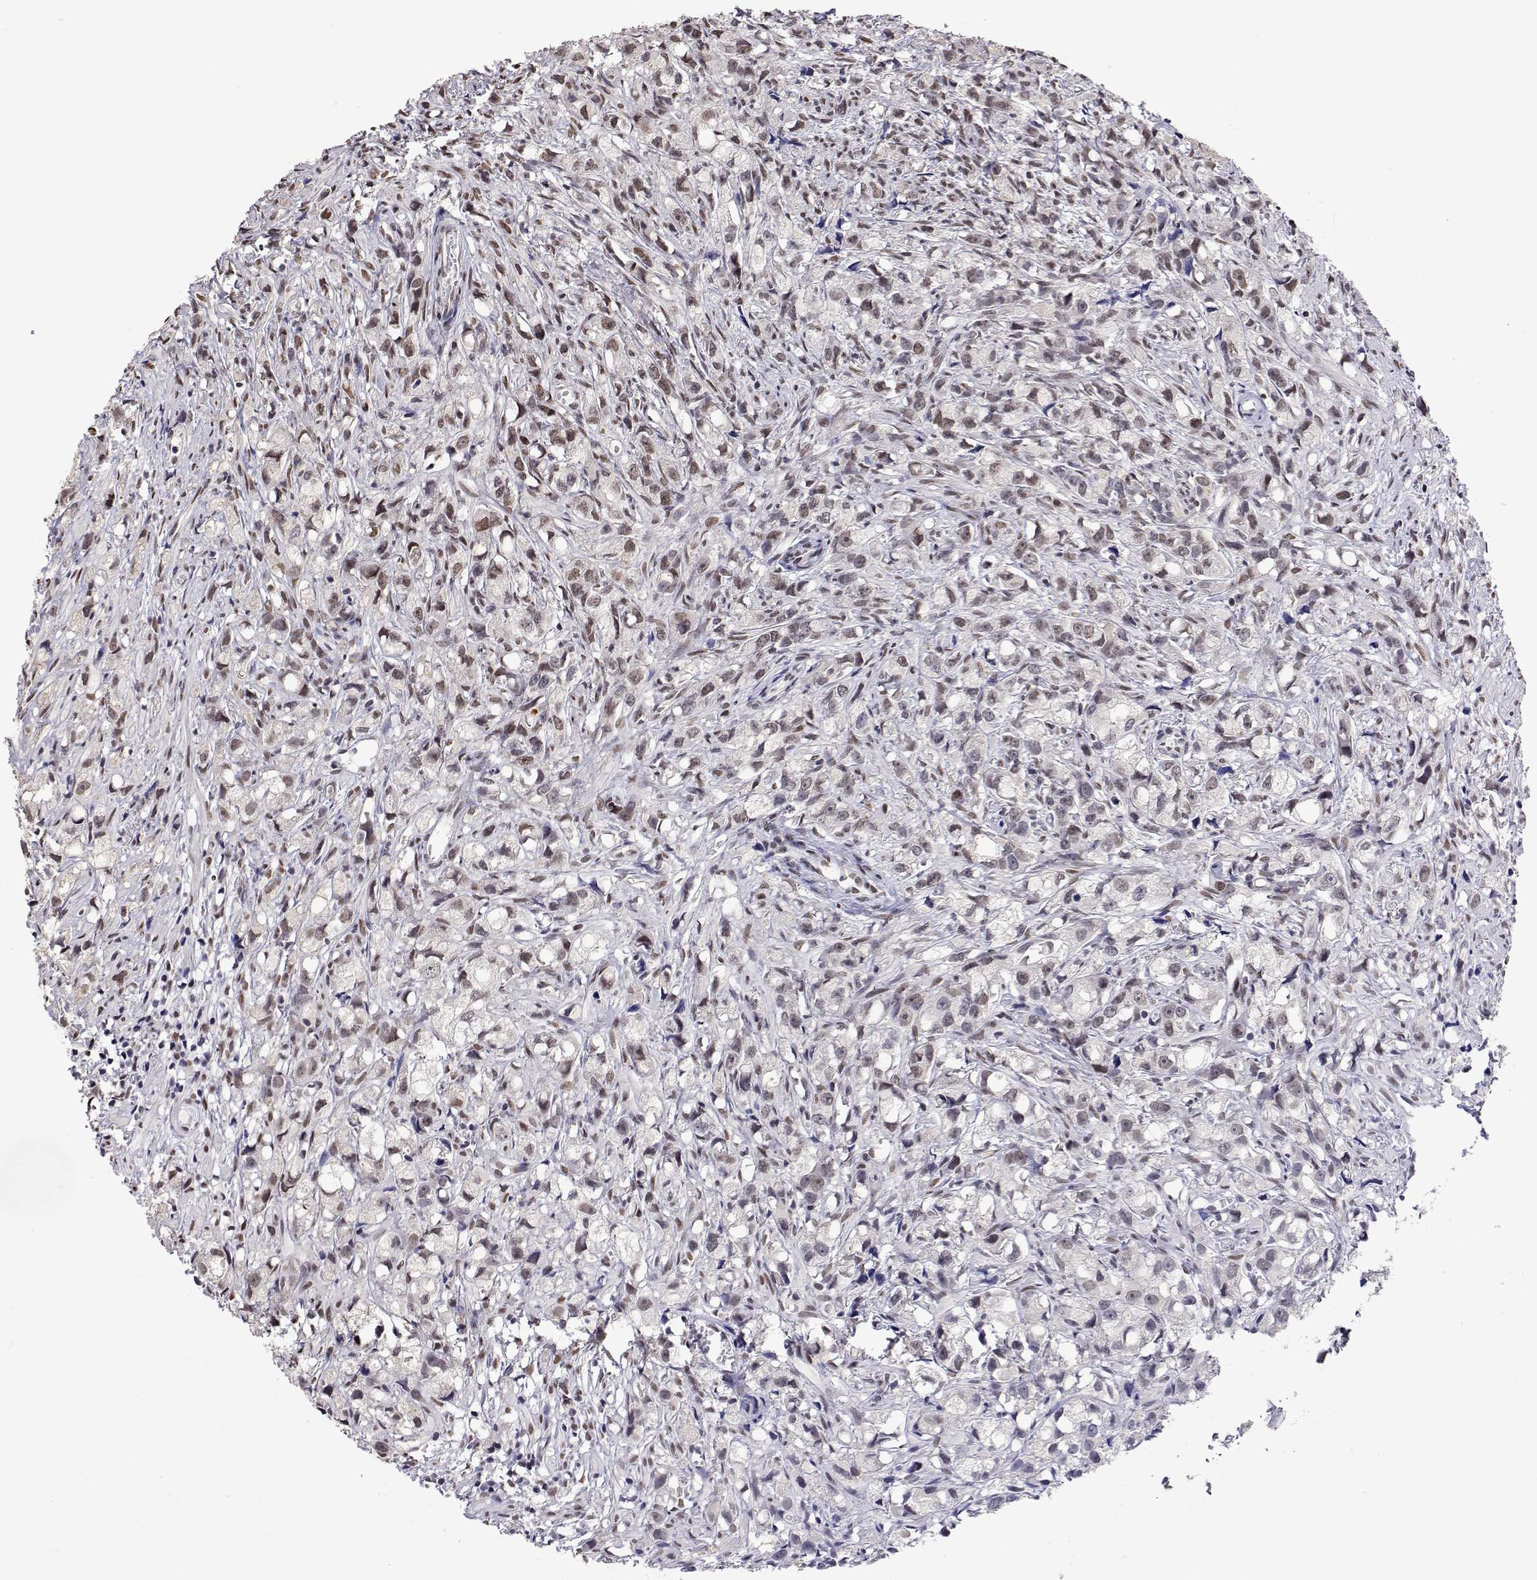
{"staining": {"intensity": "weak", "quantity": ">75%", "location": "nuclear"}, "tissue": "prostate cancer", "cell_type": "Tumor cells", "image_type": "cancer", "snomed": [{"axis": "morphology", "description": "Adenocarcinoma, High grade"}, {"axis": "topography", "description": "Prostate"}], "caption": "The immunohistochemical stain labels weak nuclear positivity in tumor cells of prostate cancer (adenocarcinoma (high-grade)) tissue.", "gene": "HNRNPA0", "patient": {"sex": "male", "age": 75}}